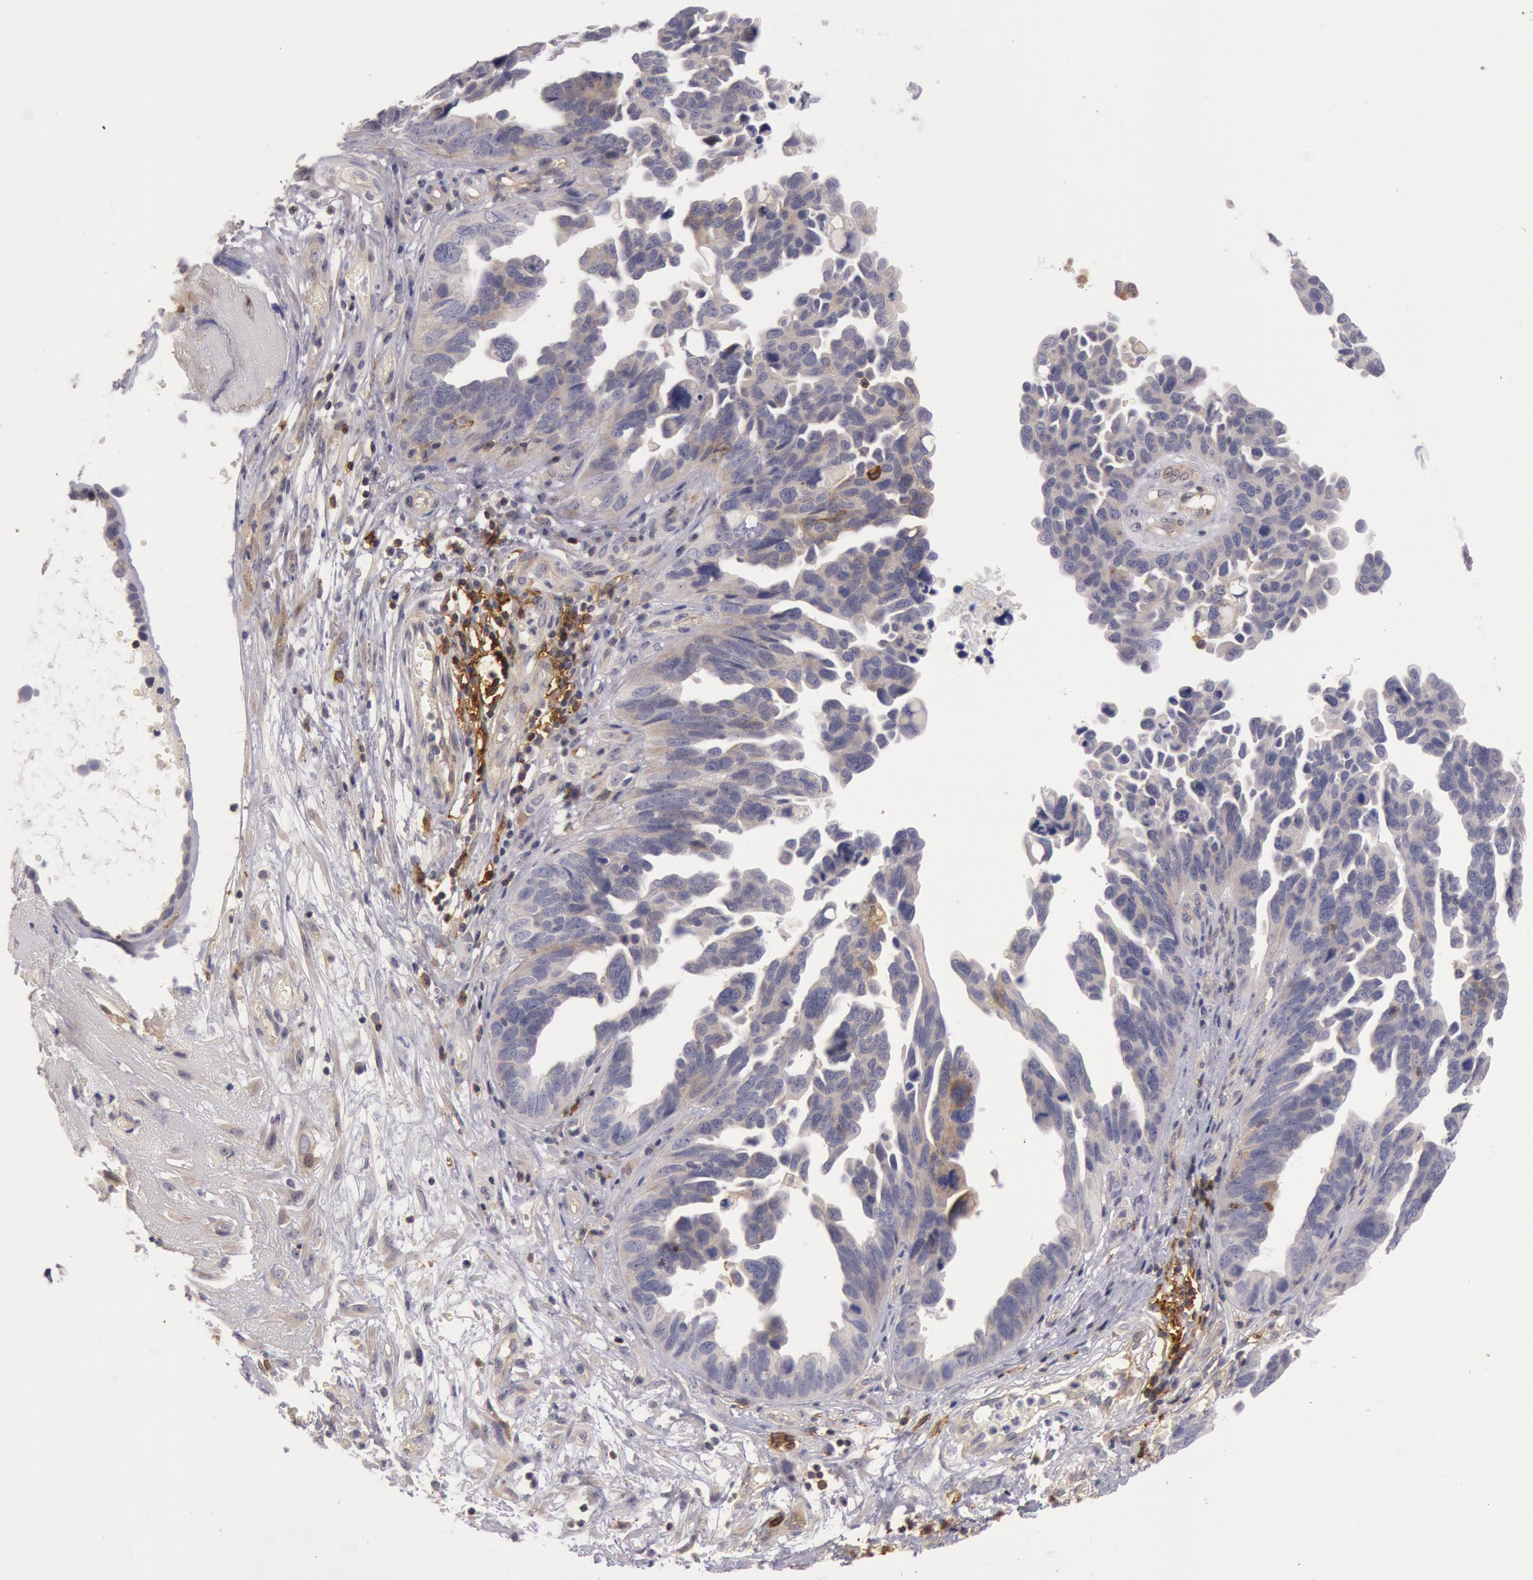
{"staining": {"intensity": "weak", "quantity": "25%-75%", "location": "cytoplasmic/membranous"}, "tissue": "ovarian cancer", "cell_type": "Tumor cells", "image_type": "cancer", "snomed": [{"axis": "morphology", "description": "Cystadenocarcinoma, serous, NOS"}, {"axis": "topography", "description": "Ovary"}], "caption": "Tumor cells show weak cytoplasmic/membranous expression in about 25%-75% of cells in serous cystadenocarcinoma (ovarian).", "gene": "TRIB2", "patient": {"sex": "female", "age": 64}}